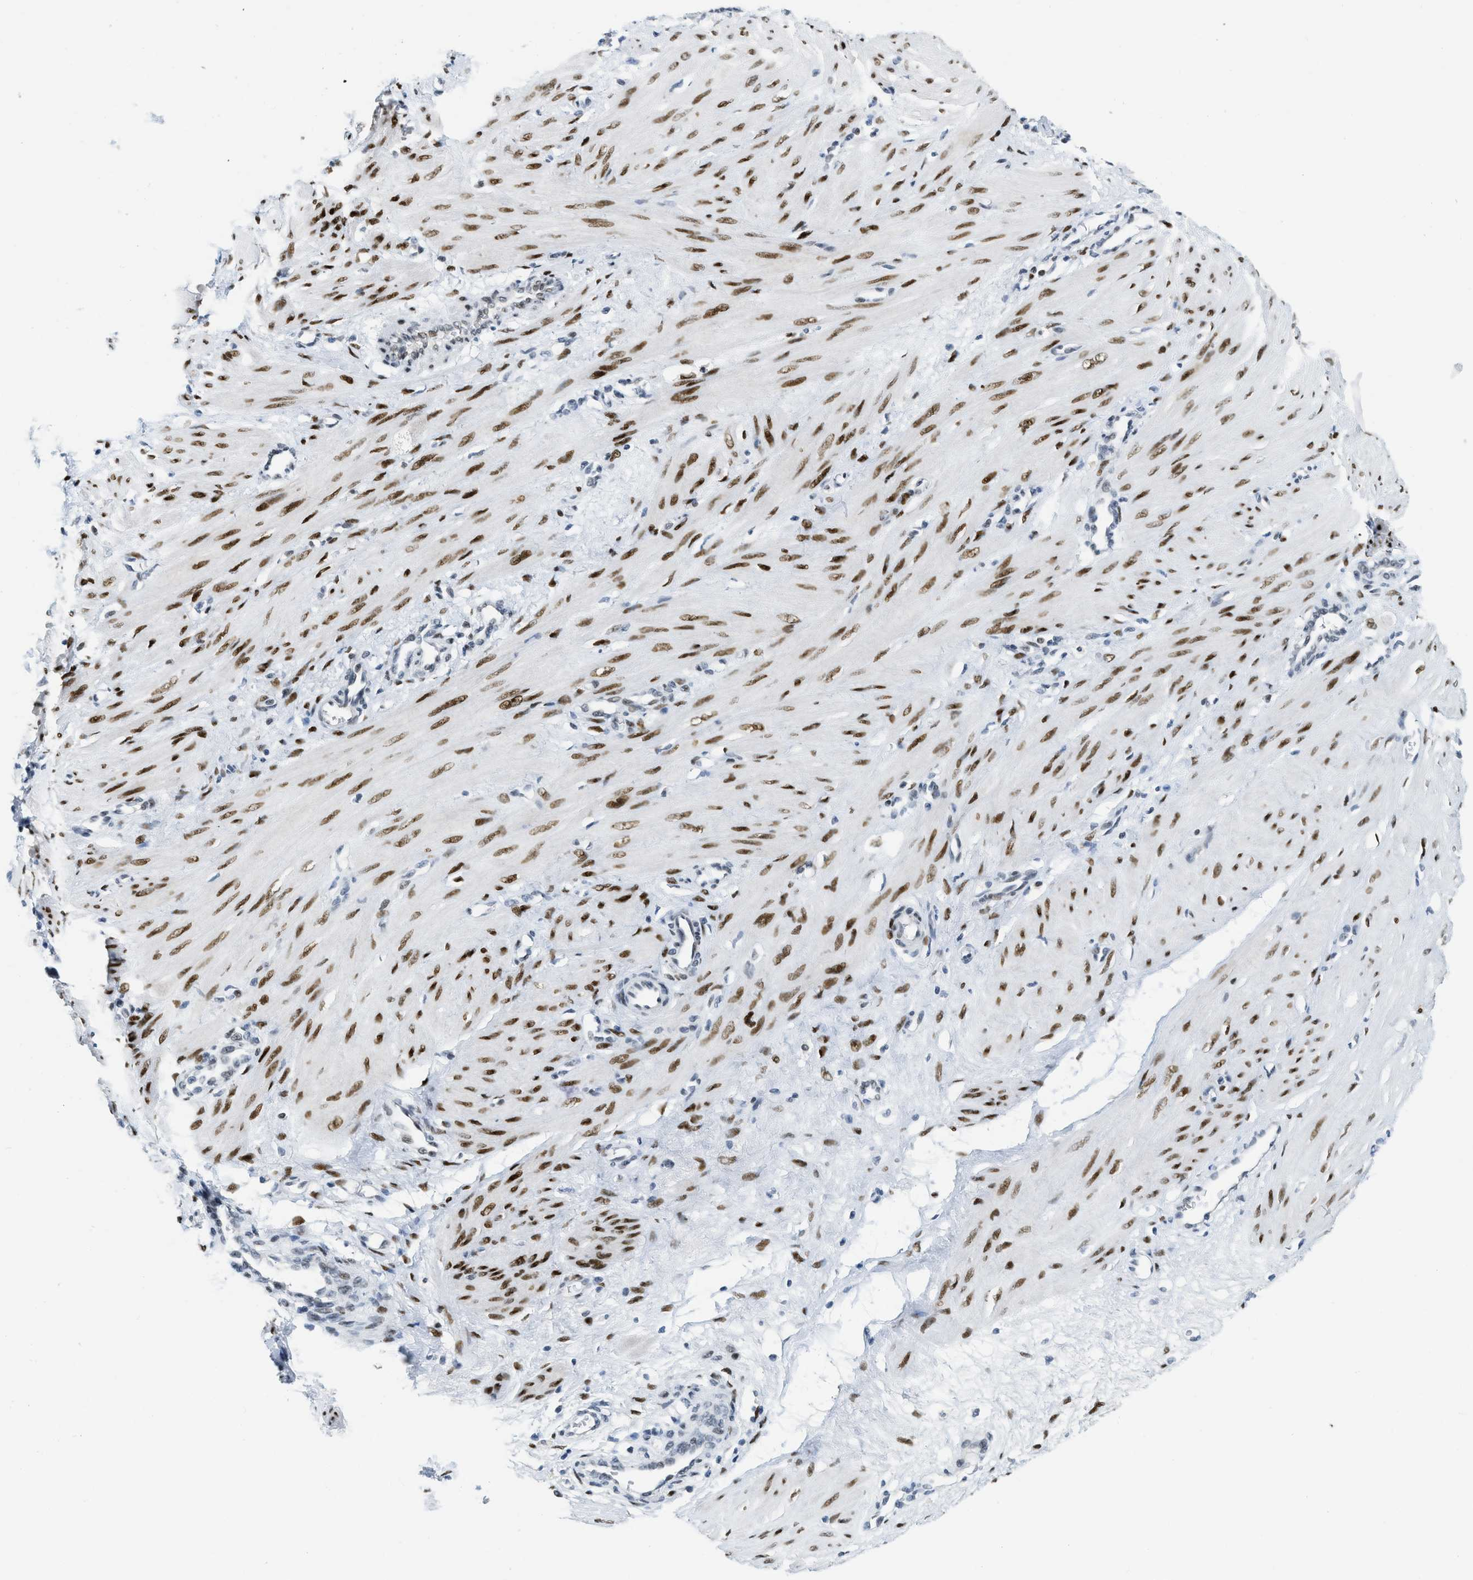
{"staining": {"intensity": "strong", "quantity": ">75%", "location": "nuclear"}, "tissue": "smooth muscle", "cell_type": "Smooth muscle cells", "image_type": "normal", "snomed": [{"axis": "morphology", "description": "Normal tissue, NOS"}, {"axis": "topography", "description": "Endometrium"}], "caption": "Protein expression analysis of unremarkable human smooth muscle reveals strong nuclear expression in about >75% of smooth muscle cells. (DAB IHC, brown staining for protein, blue staining for nuclei).", "gene": "PBX1", "patient": {"sex": "female", "age": 33}}